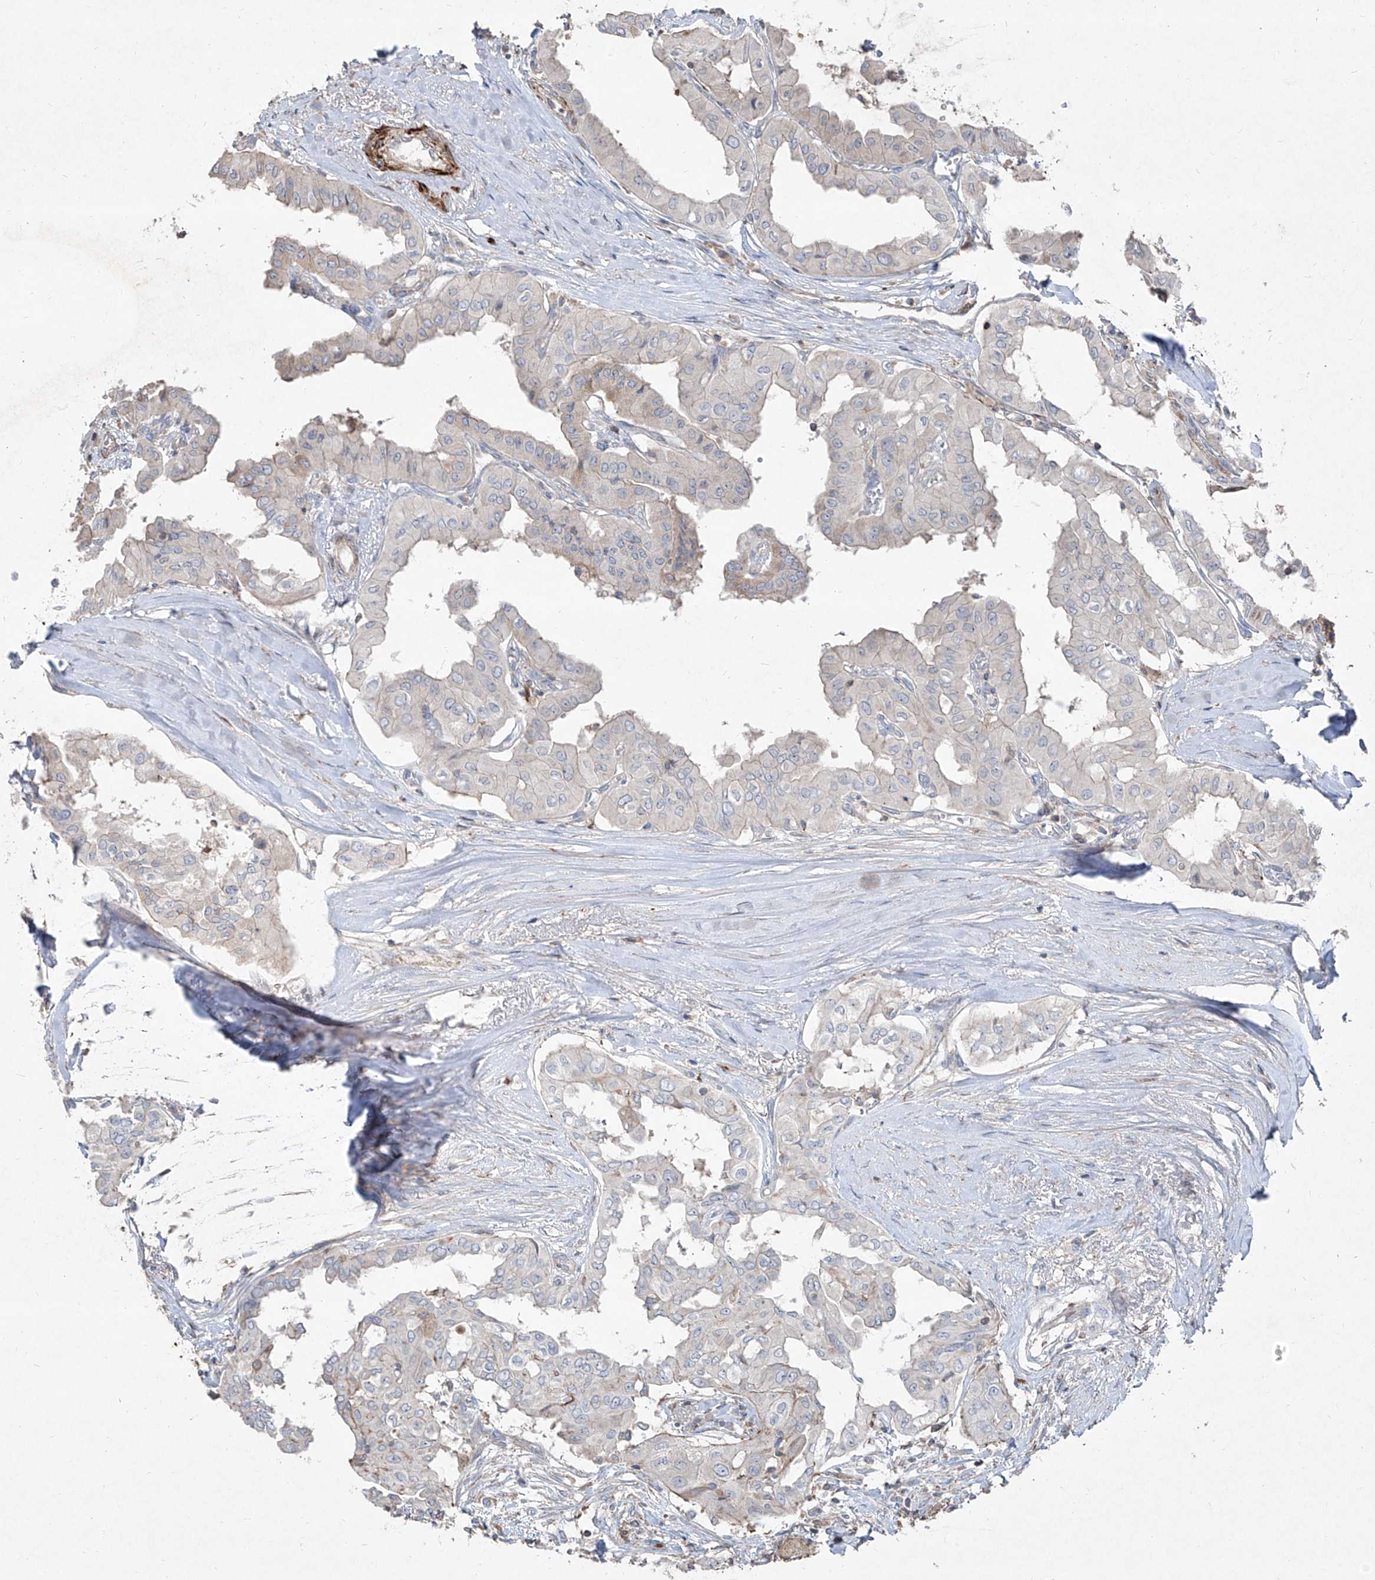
{"staining": {"intensity": "negative", "quantity": "none", "location": "none"}, "tissue": "thyroid cancer", "cell_type": "Tumor cells", "image_type": "cancer", "snomed": [{"axis": "morphology", "description": "Papillary adenocarcinoma, NOS"}, {"axis": "topography", "description": "Thyroid gland"}], "caption": "Histopathology image shows no protein staining in tumor cells of thyroid cancer (papillary adenocarcinoma) tissue. (DAB IHC with hematoxylin counter stain).", "gene": "UFD1", "patient": {"sex": "female", "age": 59}}